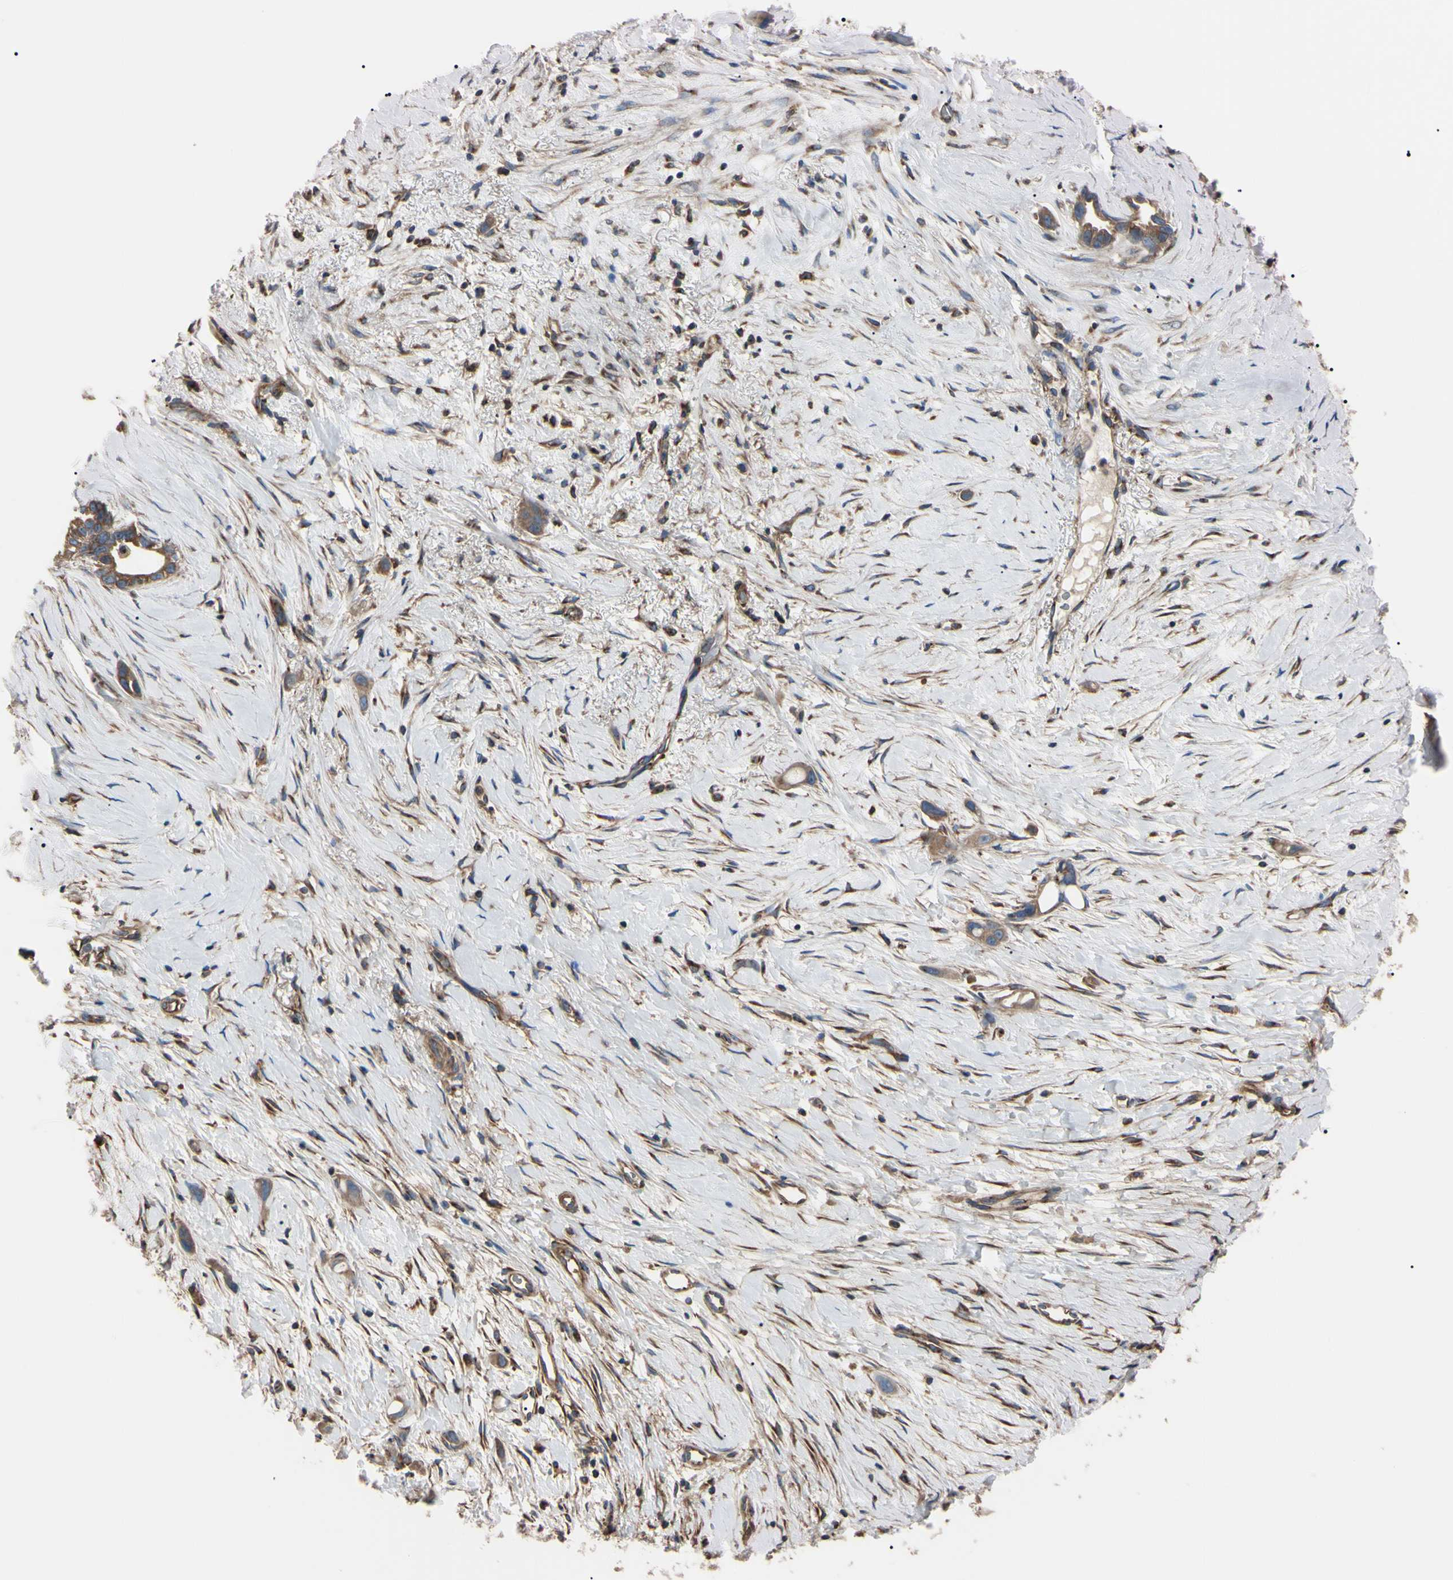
{"staining": {"intensity": "moderate", "quantity": ">75%", "location": "cytoplasmic/membranous"}, "tissue": "liver cancer", "cell_type": "Tumor cells", "image_type": "cancer", "snomed": [{"axis": "morphology", "description": "Cholangiocarcinoma"}, {"axis": "topography", "description": "Liver"}], "caption": "This photomicrograph reveals IHC staining of human liver cholangiocarcinoma, with medium moderate cytoplasmic/membranous positivity in about >75% of tumor cells.", "gene": "PRKACA", "patient": {"sex": "female", "age": 65}}